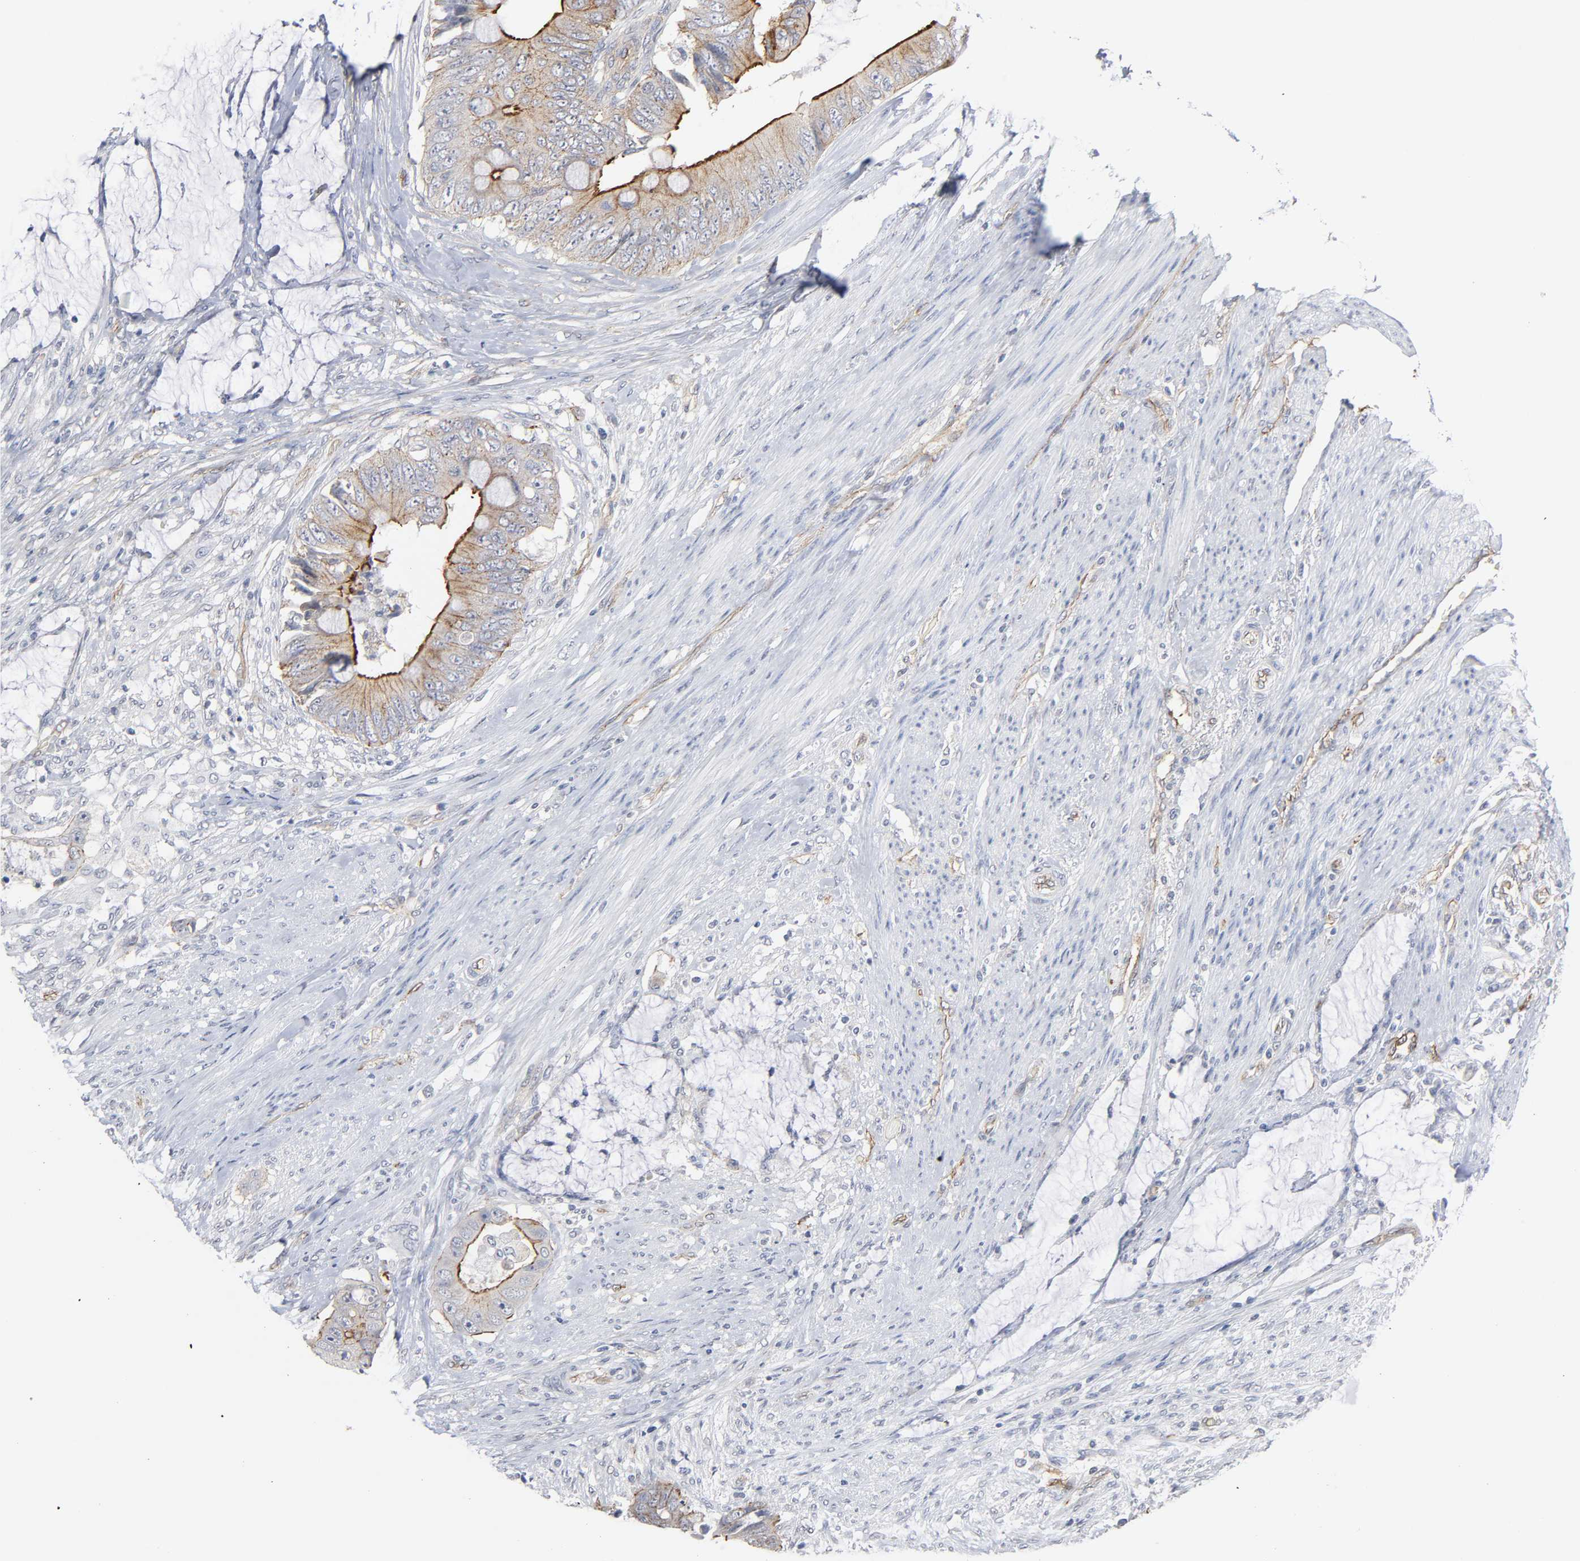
{"staining": {"intensity": "moderate", "quantity": "25%-75%", "location": "cytoplasmic/membranous"}, "tissue": "colorectal cancer", "cell_type": "Tumor cells", "image_type": "cancer", "snomed": [{"axis": "morphology", "description": "Adenocarcinoma, NOS"}, {"axis": "topography", "description": "Rectum"}], "caption": "Colorectal adenocarcinoma stained for a protein shows moderate cytoplasmic/membranous positivity in tumor cells. (DAB = brown stain, brightfield microscopy at high magnification).", "gene": "SPTAN1", "patient": {"sex": "female", "age": 77}}